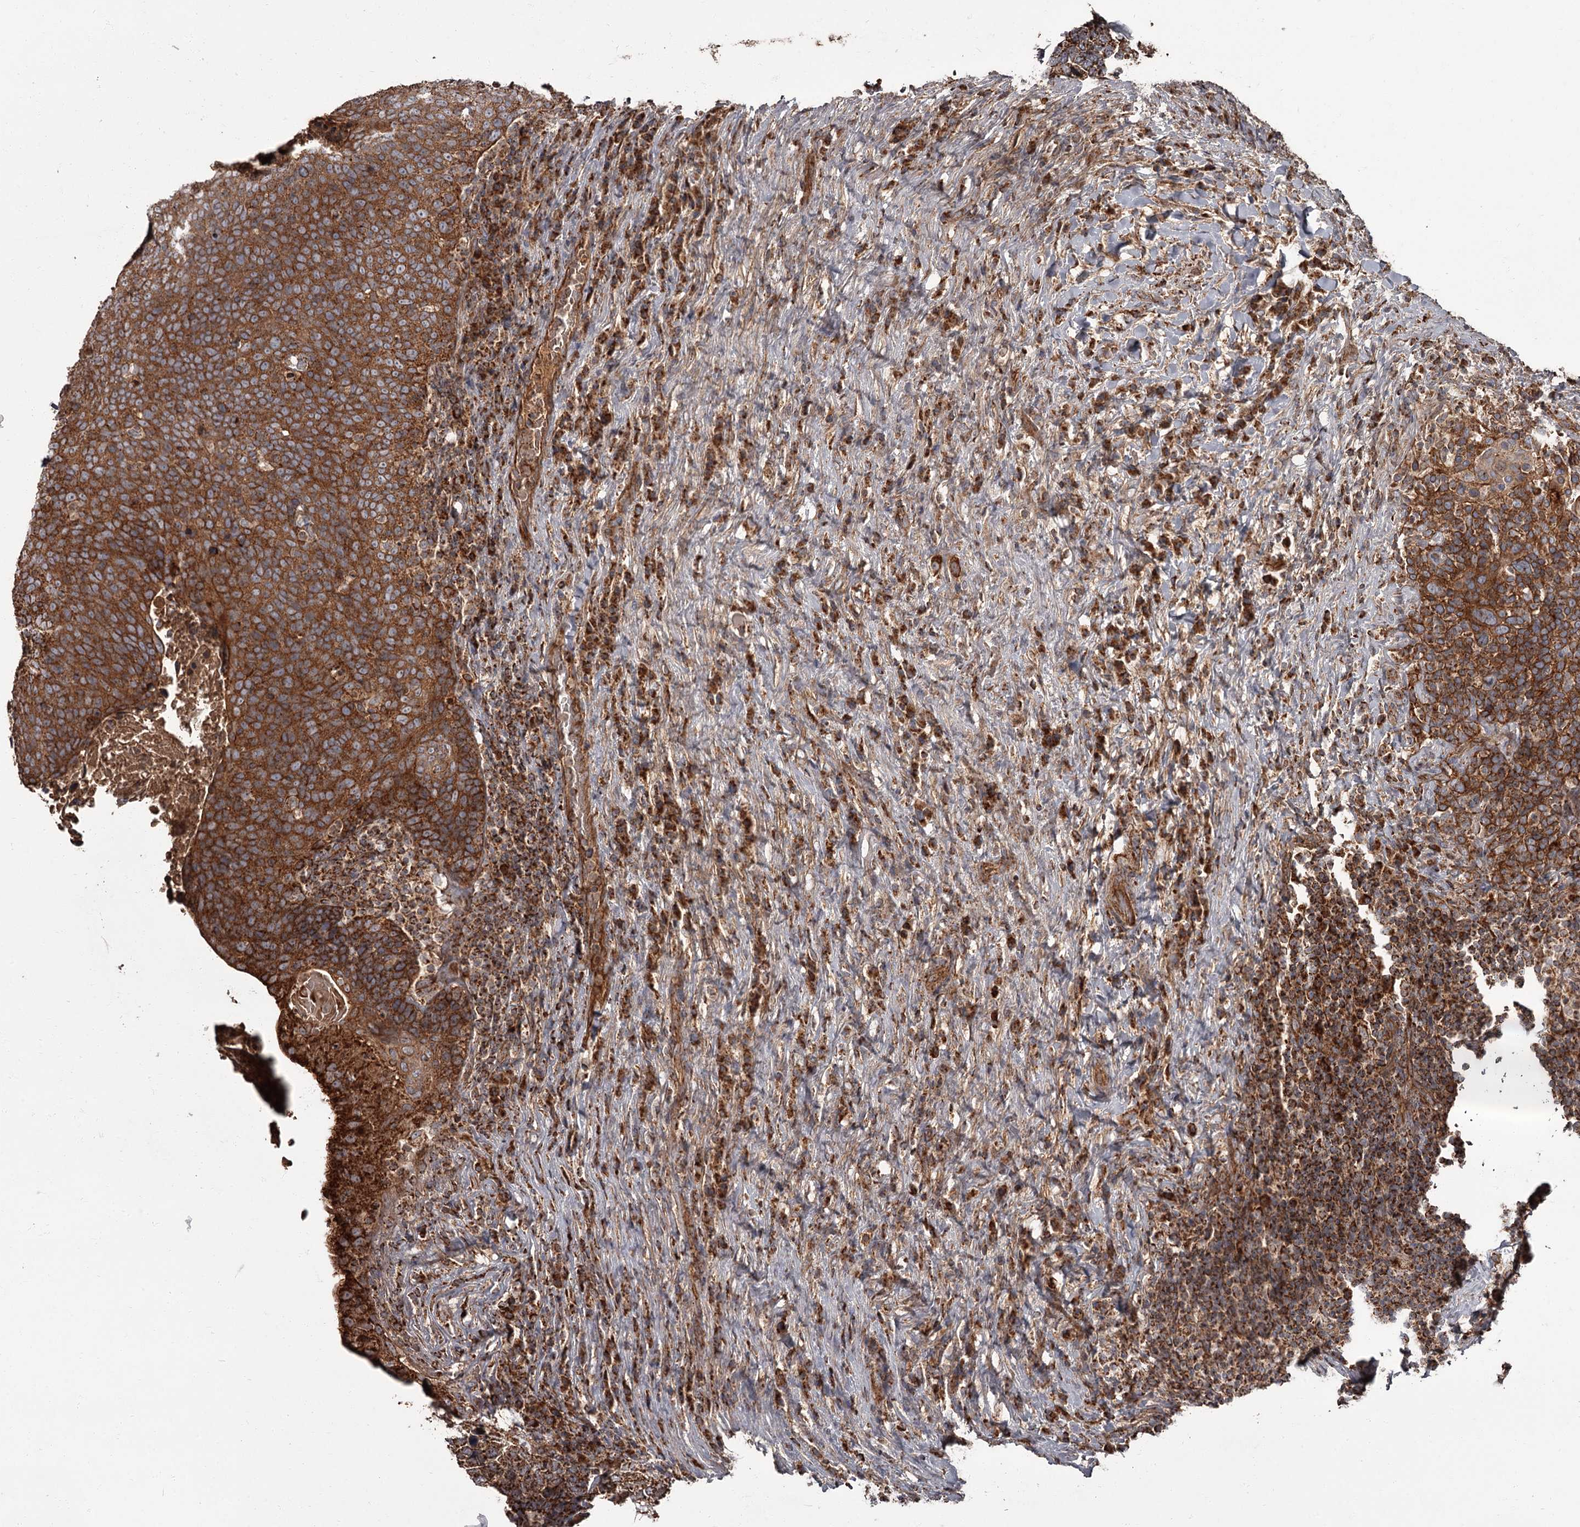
{"staining": {"intensity": "strong", "quantity": ">75%", "location": "cytoplasmic/membranous"}, "tissue": "head and neck cancer", "cell_type": "Tumor cells", "image_type": "cancer", "snomed": [{"axis": "morphology", "description": "Squamous cell carcinoma, NOS"}, {"axis": "morphology", "description": "Squamous cell carcinoma, metastatic, NOS"}, {"axis": "topography", "description": "Lymph node"}, {"axis": "topography", "description": "Head-Neck"}], "caption": "Strong cytoplasmic/membranous expression for a protein is identified in approximately >75% of tumor cells of head and neck metastatic squamous cell carcinoma using IHC.", "gene": "THAP9", "patient": {"sex": "male", "age": 62}}